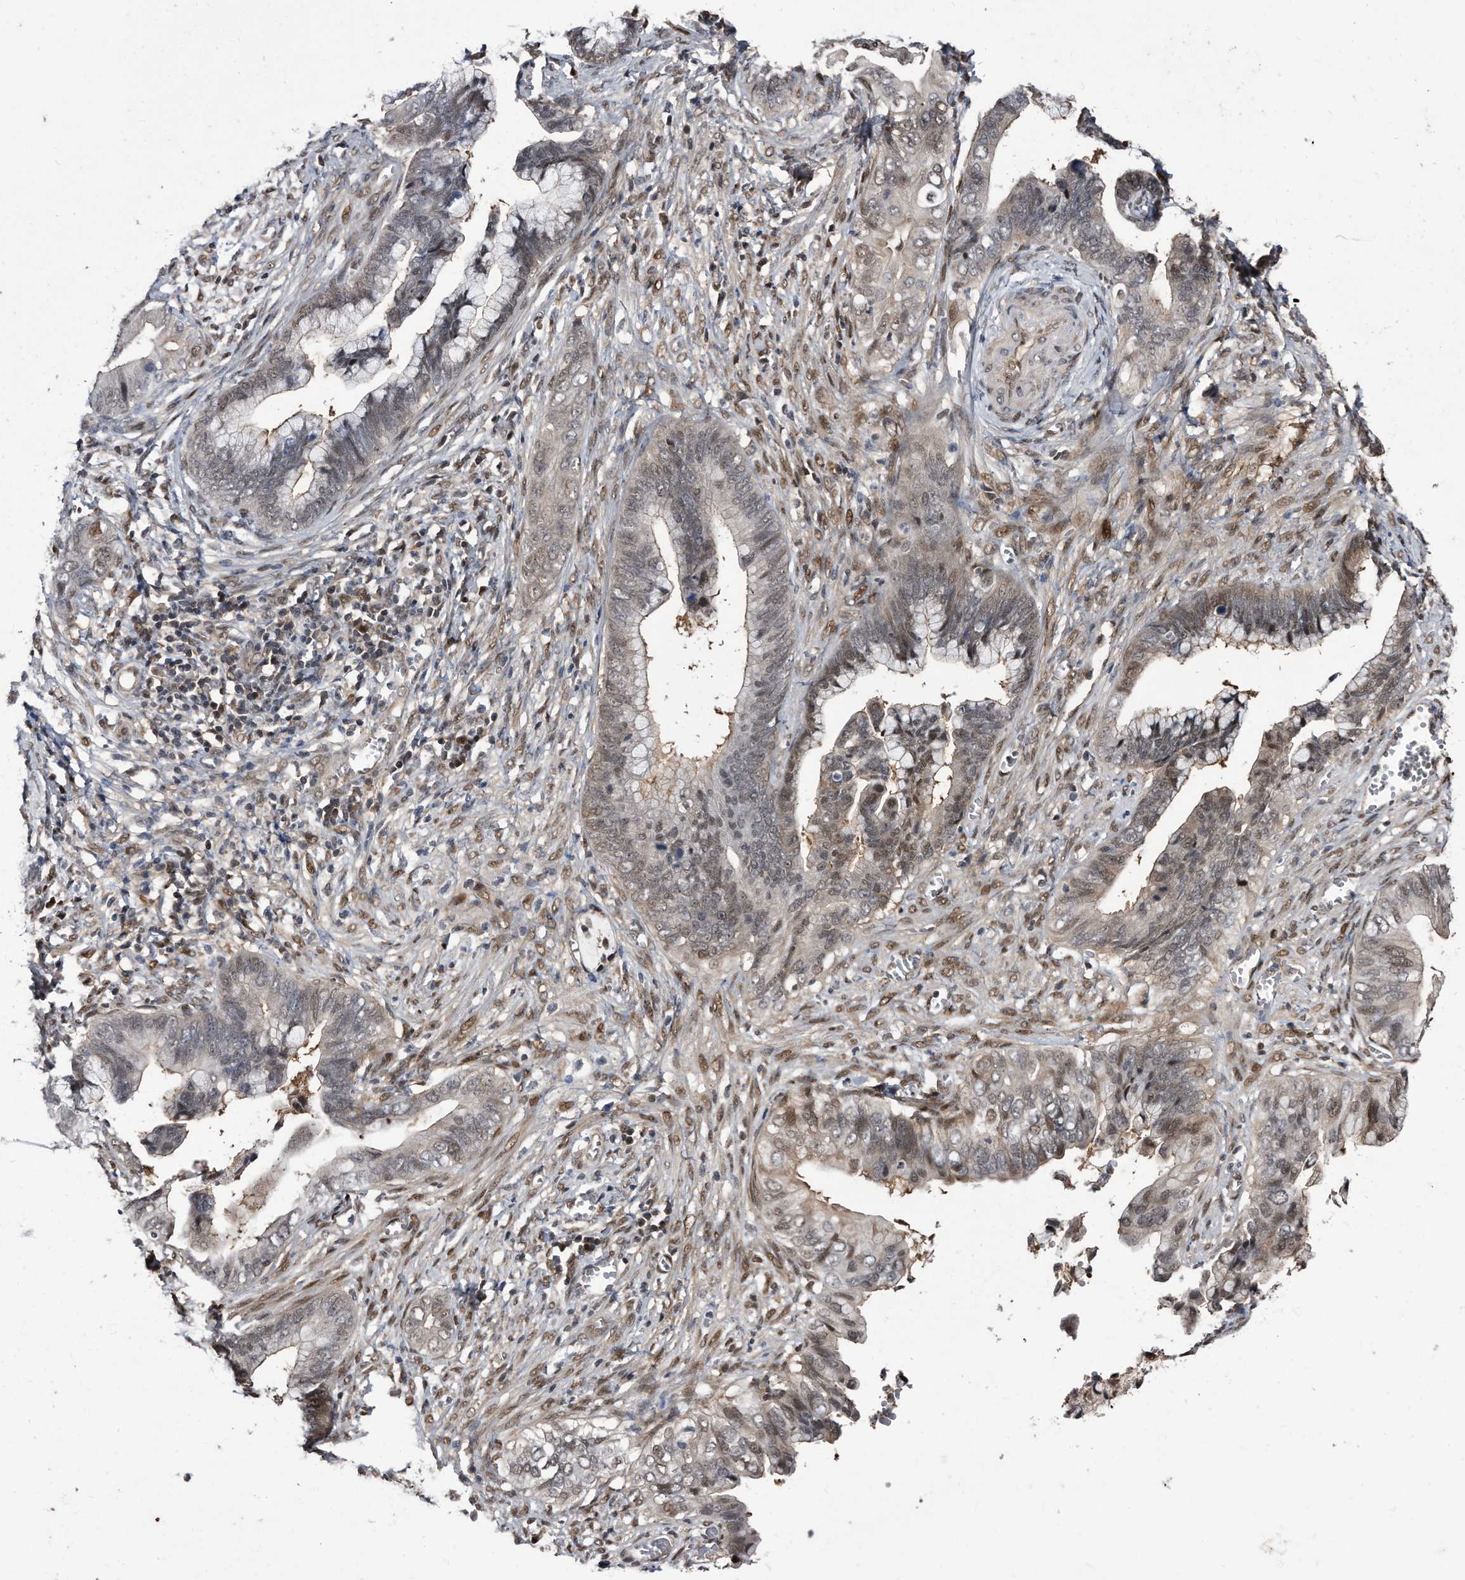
{"staining": {"intensity": "moderate", "quantity": "<25%", "location": "nuclear"}, "tissue": "cervical cancer", "cell_type": "Tumor cells", "image_type": "cancer", "snomed": [{"axis": "morphology", "description": "Adenocarcinoma, NOS"}, {"axis": "topography", "description": "Cervix"}], "caption": "Immunohistochemical staining of human cervical cancer exhibits low levels of moderate nuclear protein staining in approximately <25% of tumor cells.", "gene": "RAD23B", "patient": {"sex": "female", "age": 44}}